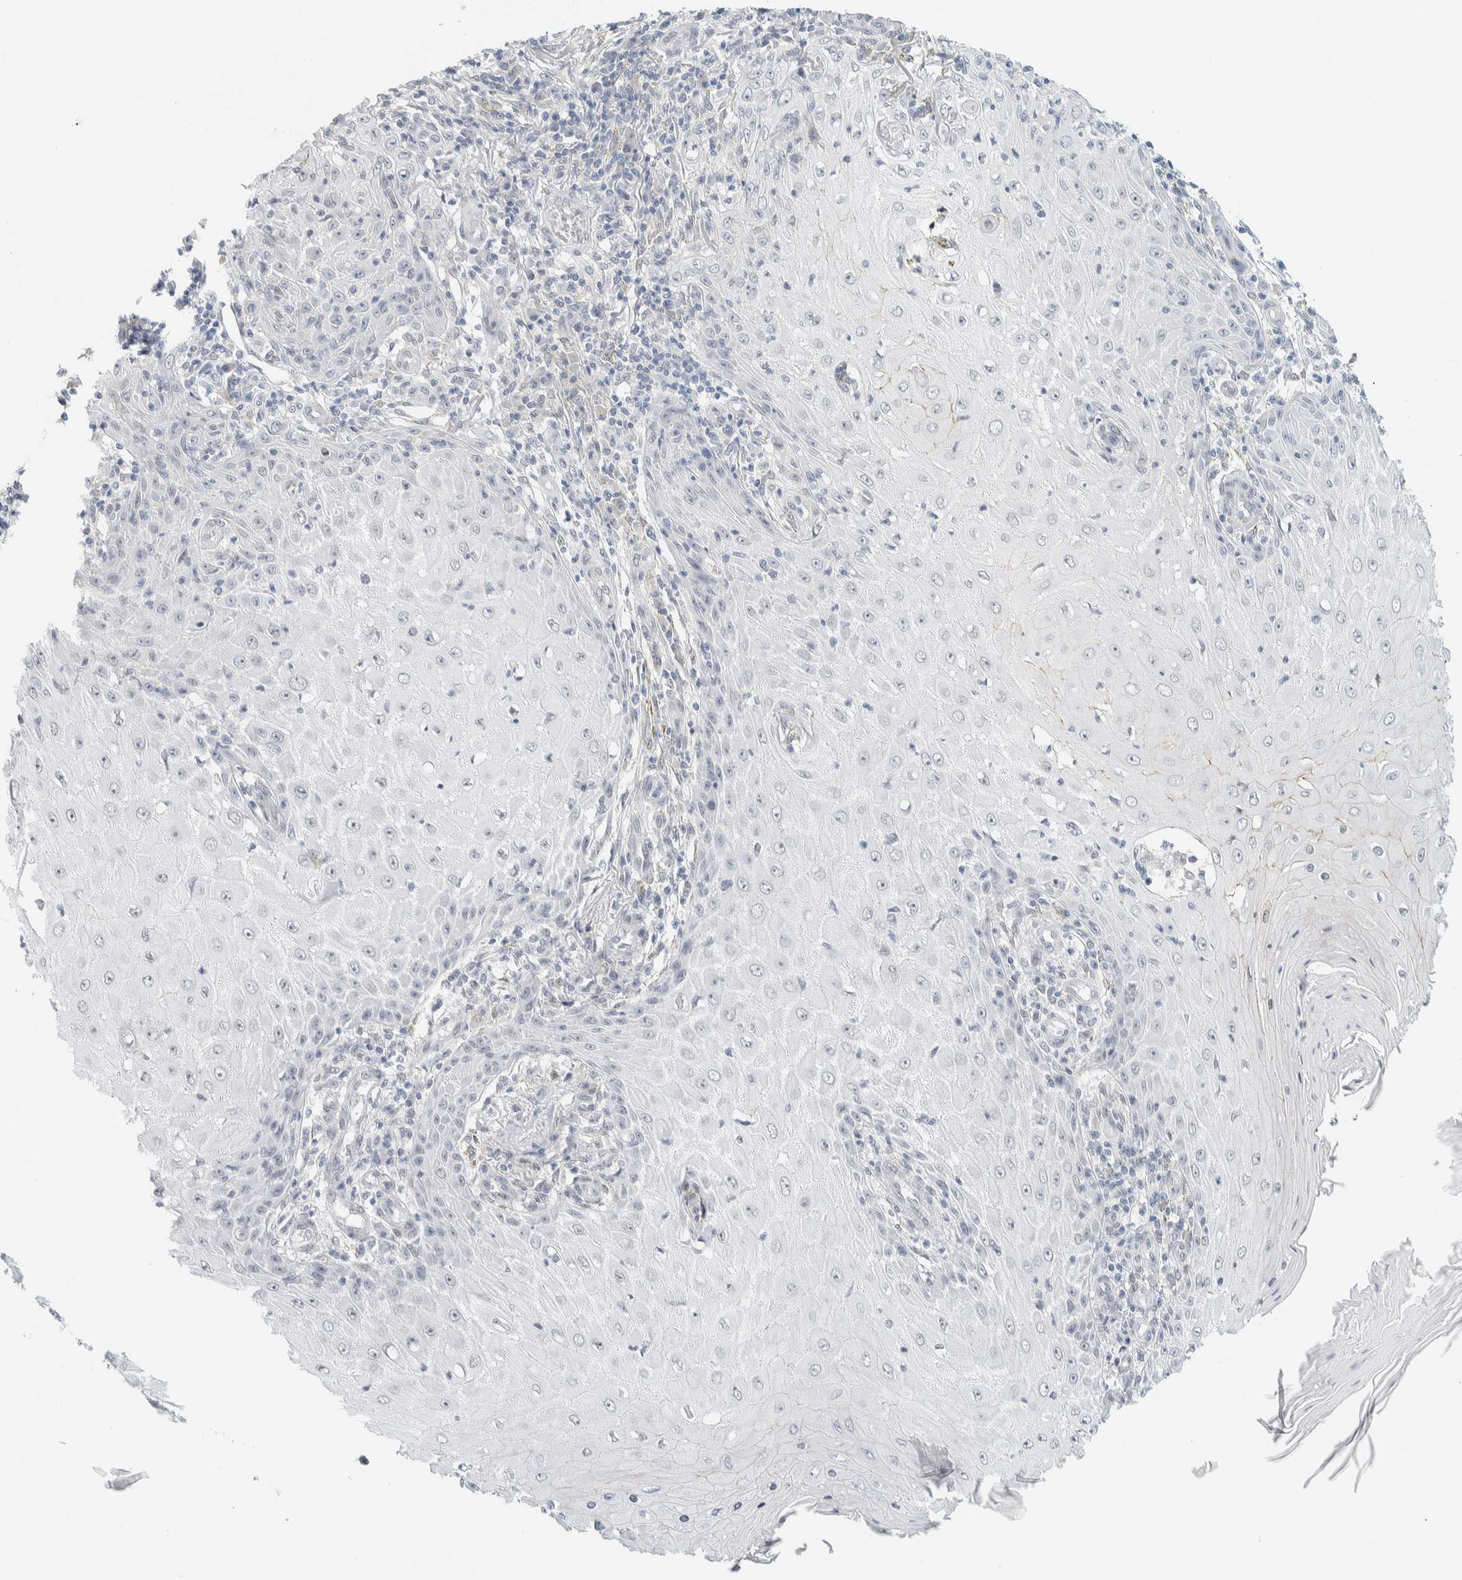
{"staining": {"intensity": "negative", "quantity": "none", "location": "none"}, "tissue": "skin cancer", "cell_type": "Tumor cells", "image_type": "cancer", "snomed": [{"axis": "morphology", "description": "Squamous cell carcinoma, NOS"}, {"axis": "topography", "description": "Skin"}], "caption": "Tumor cells are negative for protein expression in human skin cancer (squamous cell carcinoma).", "gene": "C1QTNF12", "patient": {"sex": "female", "age": 73}}